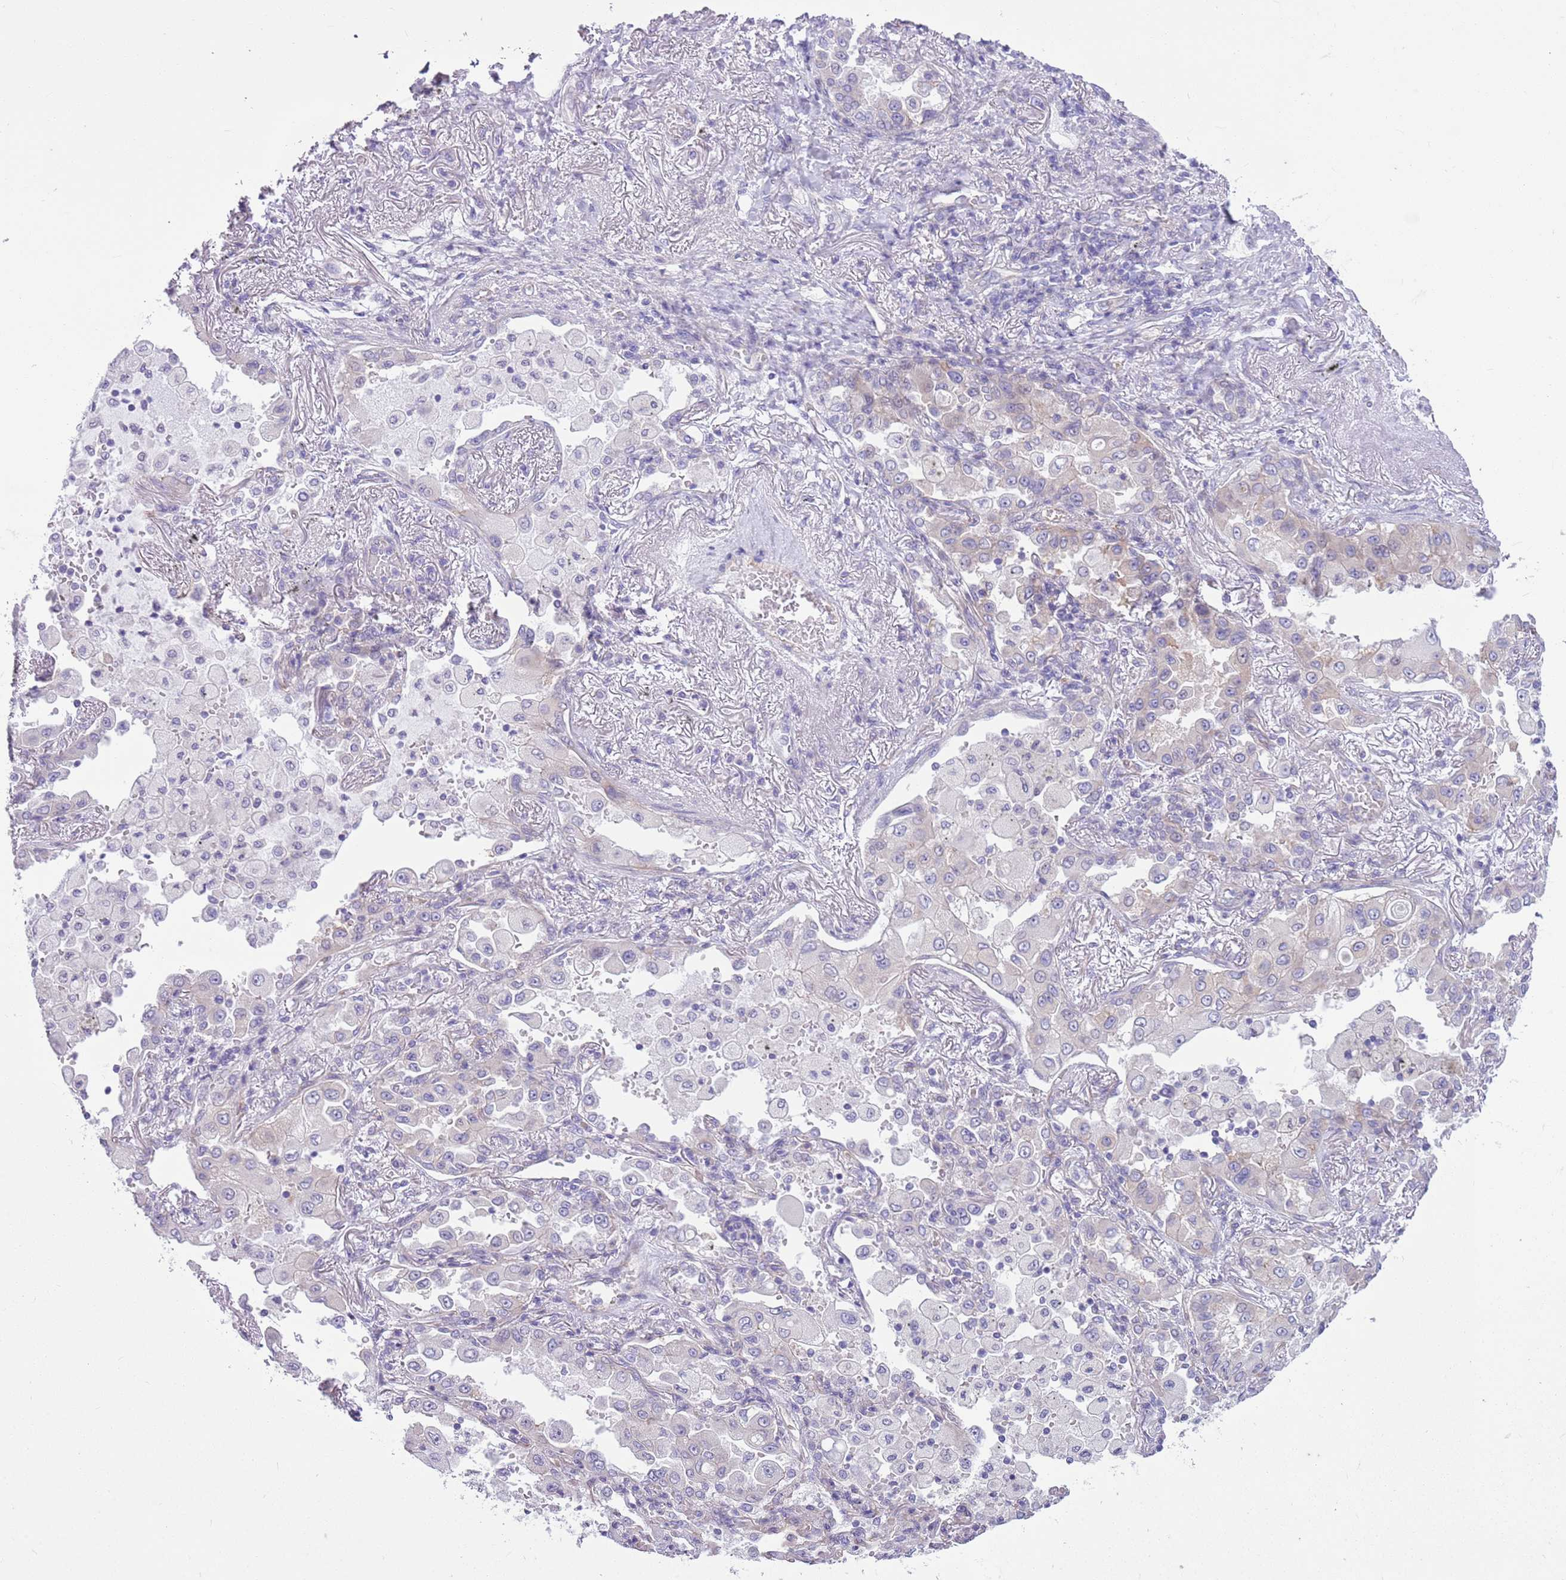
{"staining": {"intensity": "negative", "quantity": "none", "location": "none"}, "tissue": "lung cancer", "cell_type": "Tumor cells", "image_type": "cancer", "snomed": [{"axis": "morphology", "description": "Squamous cell carcinoma, NOS"}, {"axis": "topography", "description": "Lung"}], "caption": "Immunohistochemistry micrograph of human squamous cell carcinoma (lung) stained for a protein (brown), which exhibits no expression in tumor cells.", "gene": "PARP8", "patient": {"sex": "male", "age": 74}}